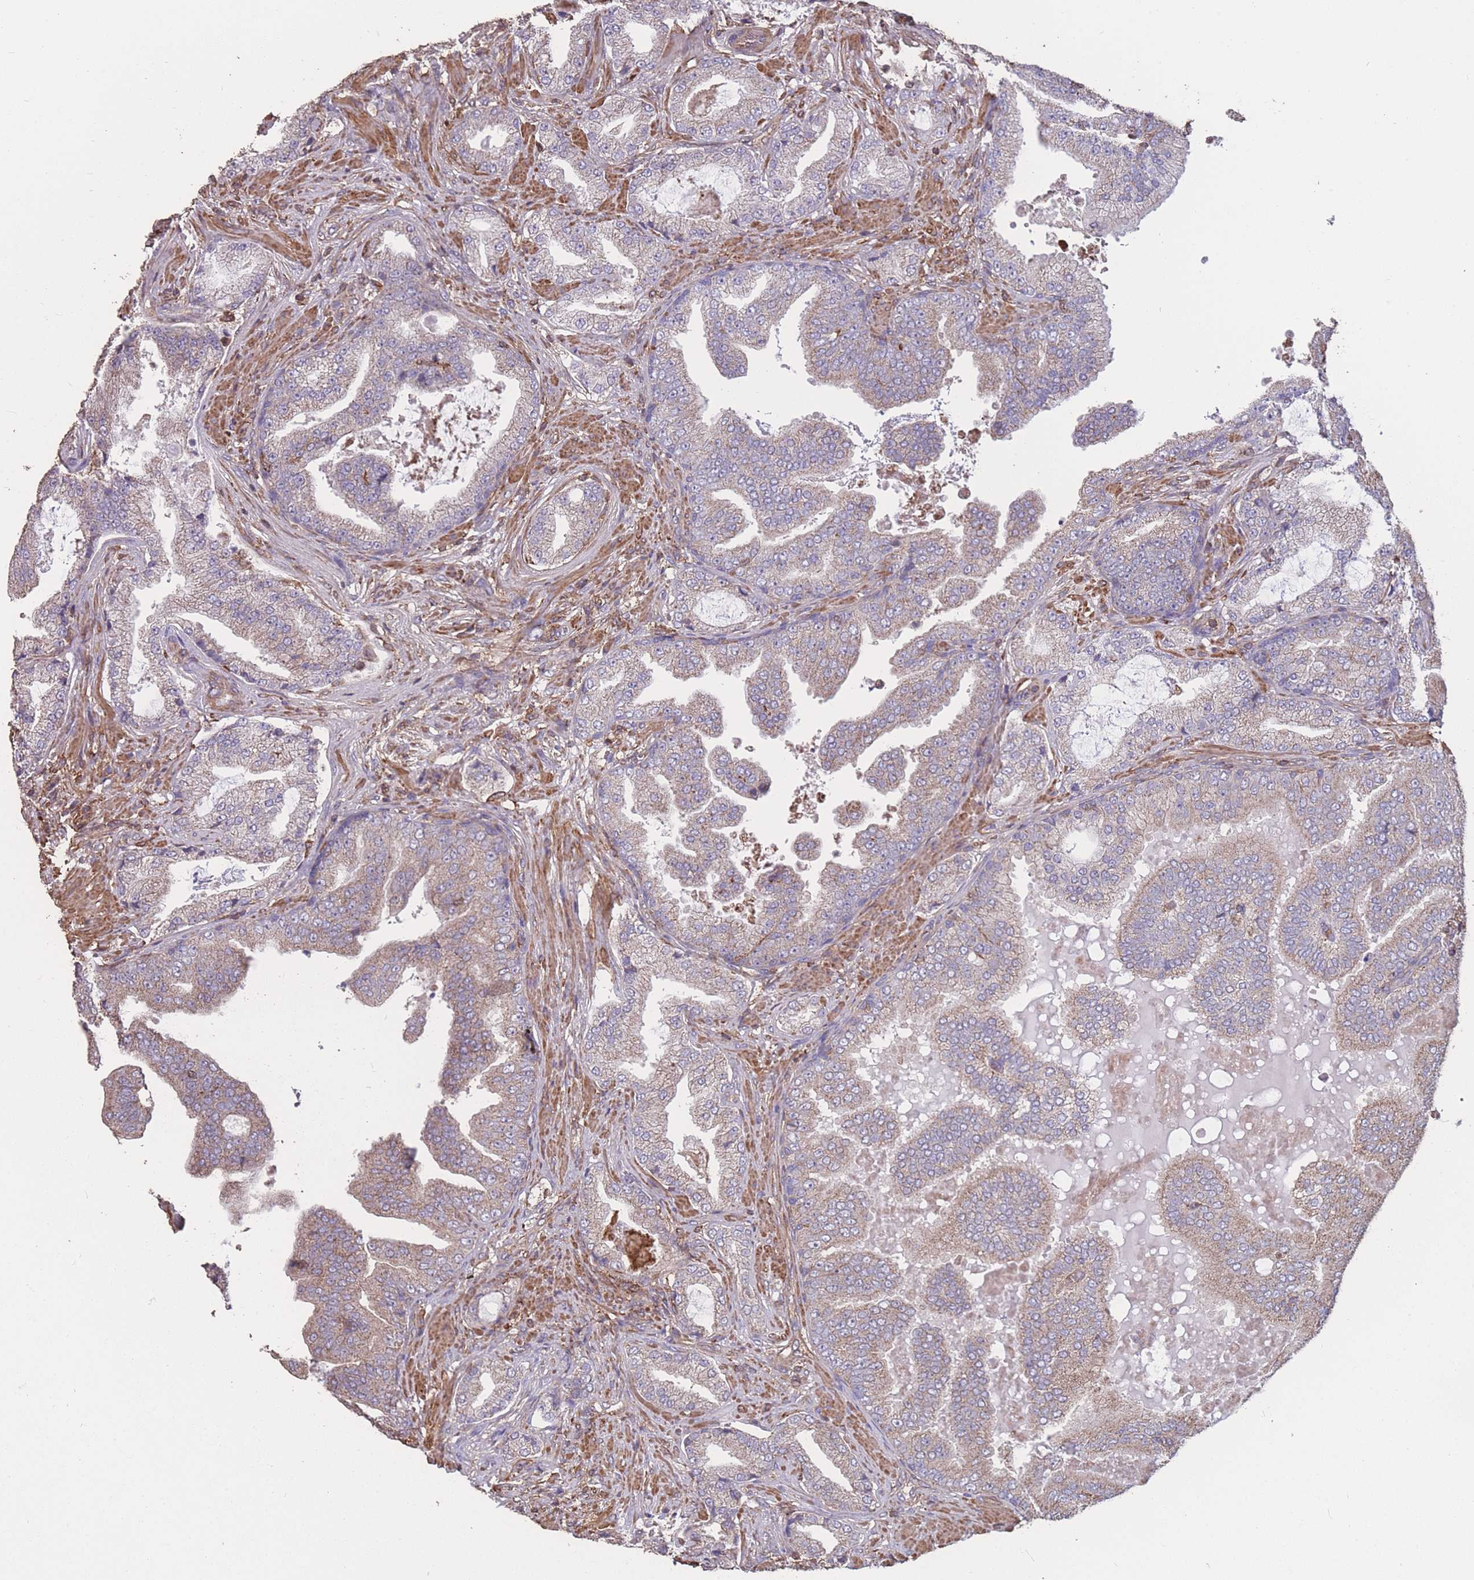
{"staining": {"intensity": "weak", "quantity": "25%-75%", "location": "cytoplasmic/membranous"}, "tissue": "prostate cancer", "cell_type": "Tumor cells", "image_type": "cancer", "snomed": [{"axis": "morphology", "description": "Adenocarcinoma, High grade"}, {"axis": "topography", "description": "Prostate"}], "caption": "Immunohistochemistry of prostate cancer (adenocarcinoma (high-grade)) exhibits low levels of weak cytoplasmic/membranous expression in approximately 25%-75% of tumor cells. The protein of interest is shown in brown color, while the nuclei are stained blue.", "gene": "NUDT21", "patient": {"sex": "male", "age": 68}}